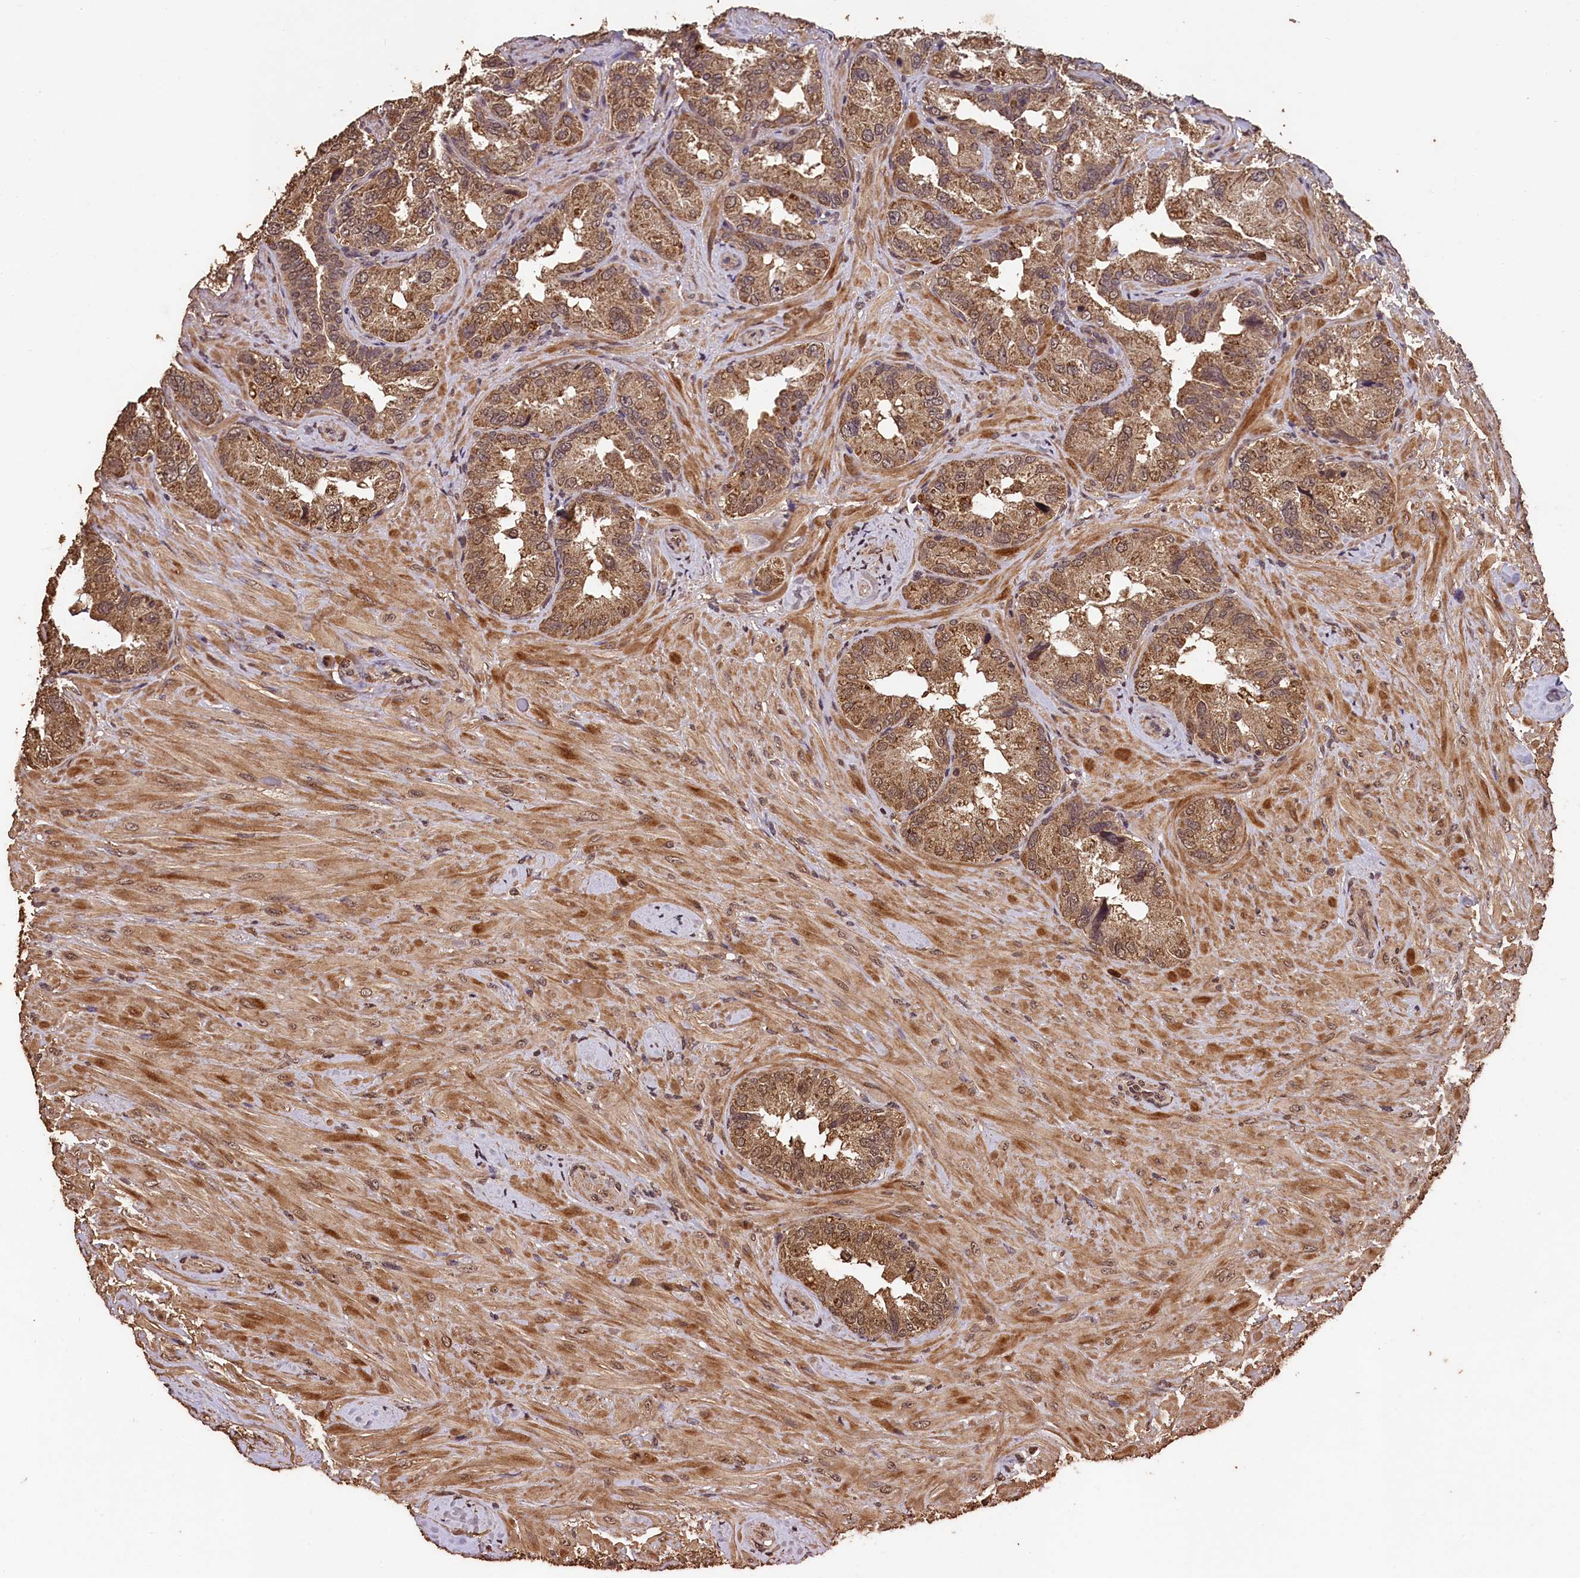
{"staining": {"intensity": "moderate", "quantity": ">75%", "location": "cytoplasmic/membranous,nuclear"}, "tissue": "seminal vesicle", "cell_type": "Glandular cells", "image_type": "normal", "snomed": [{"axis": "morphology", "description": "Normal tissue, NOS"}, {"axis": "topography", "description": "Seminal veicle"}, {"axis": "topography", "description": "Peripheral nerve tissue"}], "caption": "Protein analysis of normal seminal vesicle demonstrates moderate cytoplasmic/membranous,nuclear staining in approximately >75% of glandular cells. (DAB IHC, brown staining for protein, blue staining for nuclei).", "gene": "CEP57L1", "patient": {"sex": "male", "age": 67}}